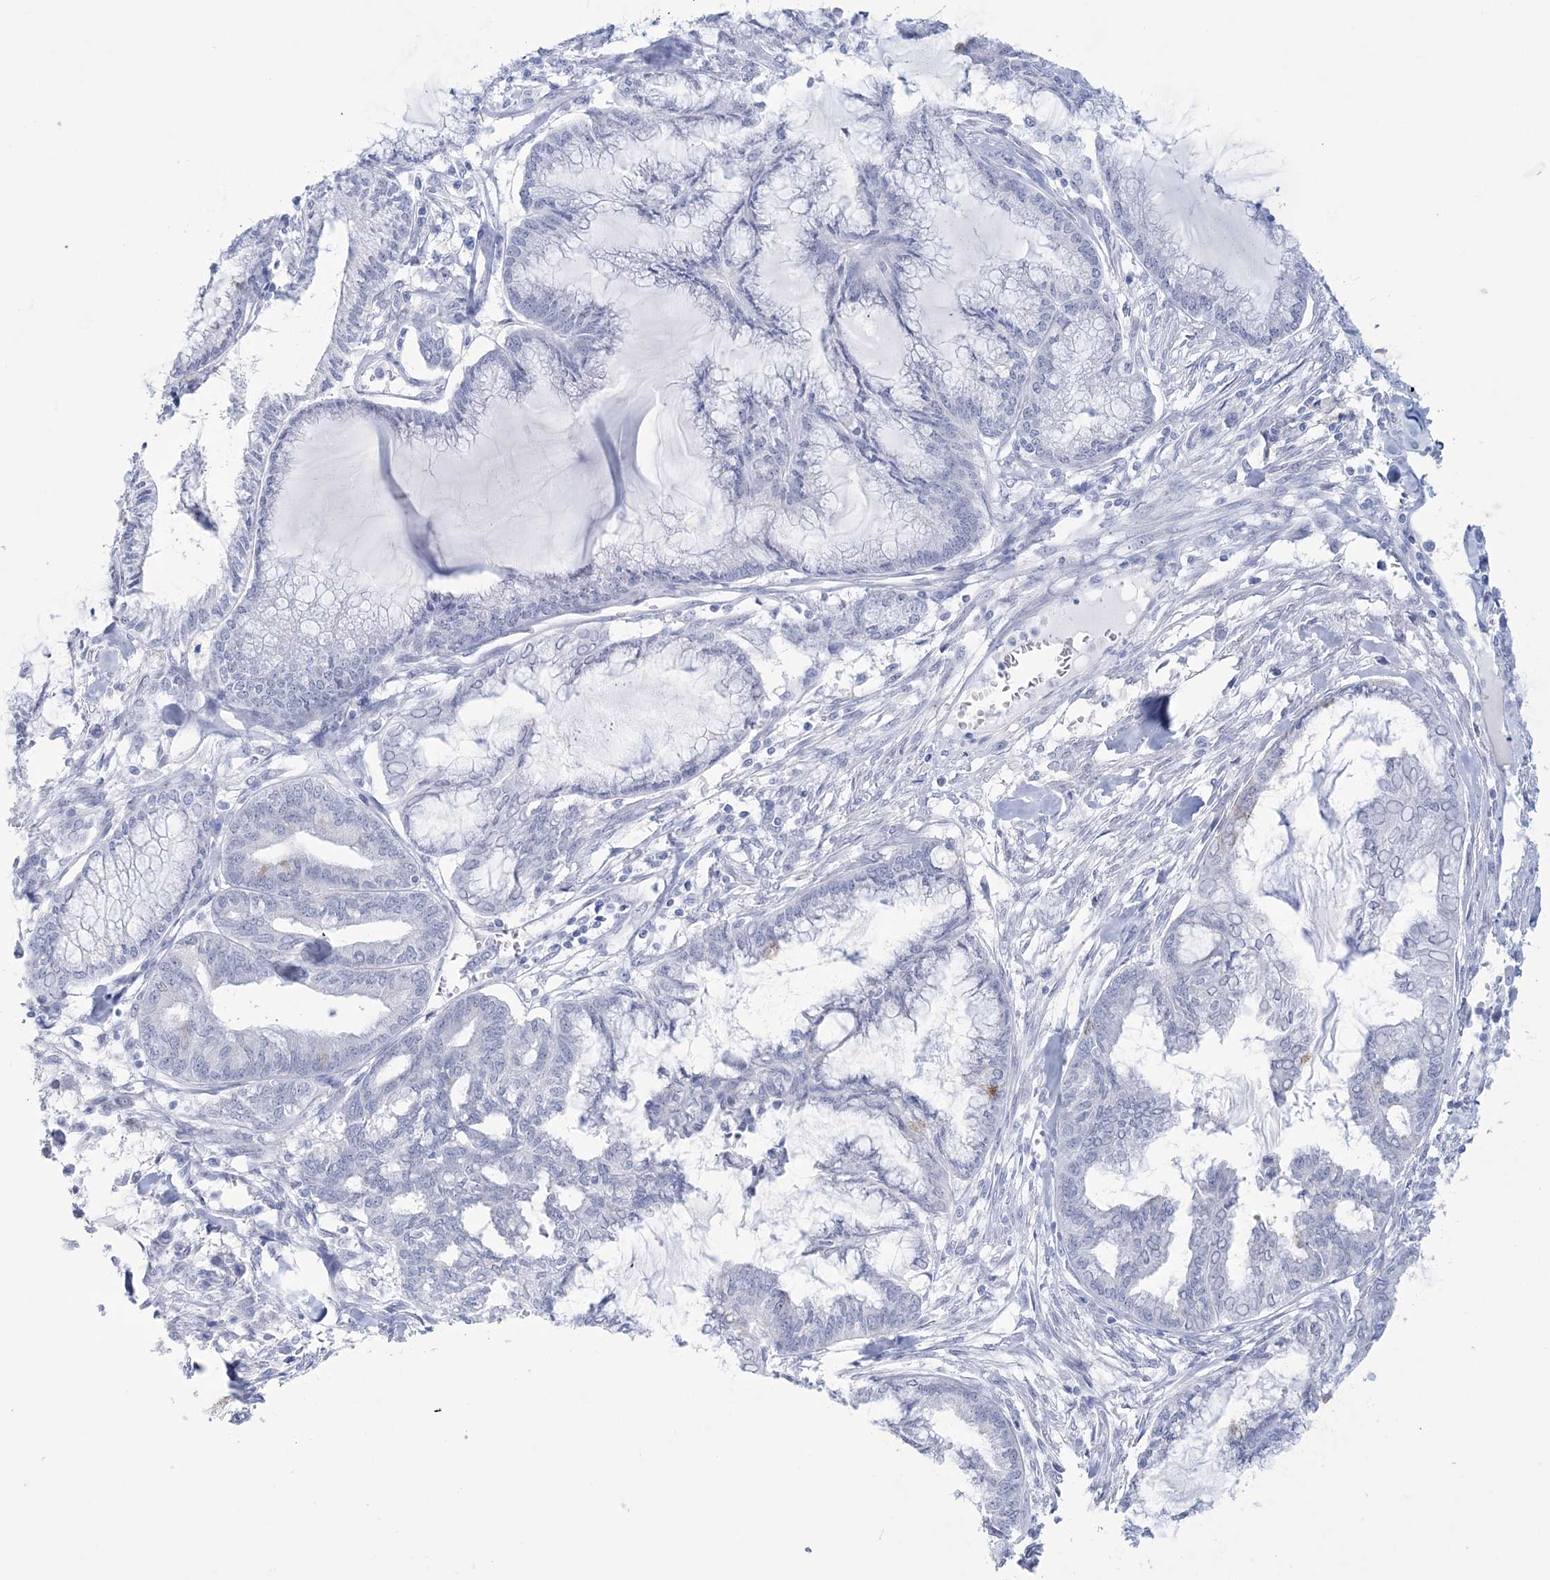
{"staining": {"intensity": "negative", "quantity": "none", "location": "none"}, "tissue": "endometrial cancer", "cell_type": "Tumor cells", "image_type": "cancer", "snomed": [{"axis": "morphology", "description": "Adenocarcinoma, NOS"}, {"axis": "topography", "description": "Endometrium"}], "caption": "Tumor cells show no significant expression in adenocarcinoma (endometrial). (Immunohistochemistry (ihc), brightfield microscopy, high magnification).", "gene": "DPCD", "patient": {"sex": "female", "age": 86}}